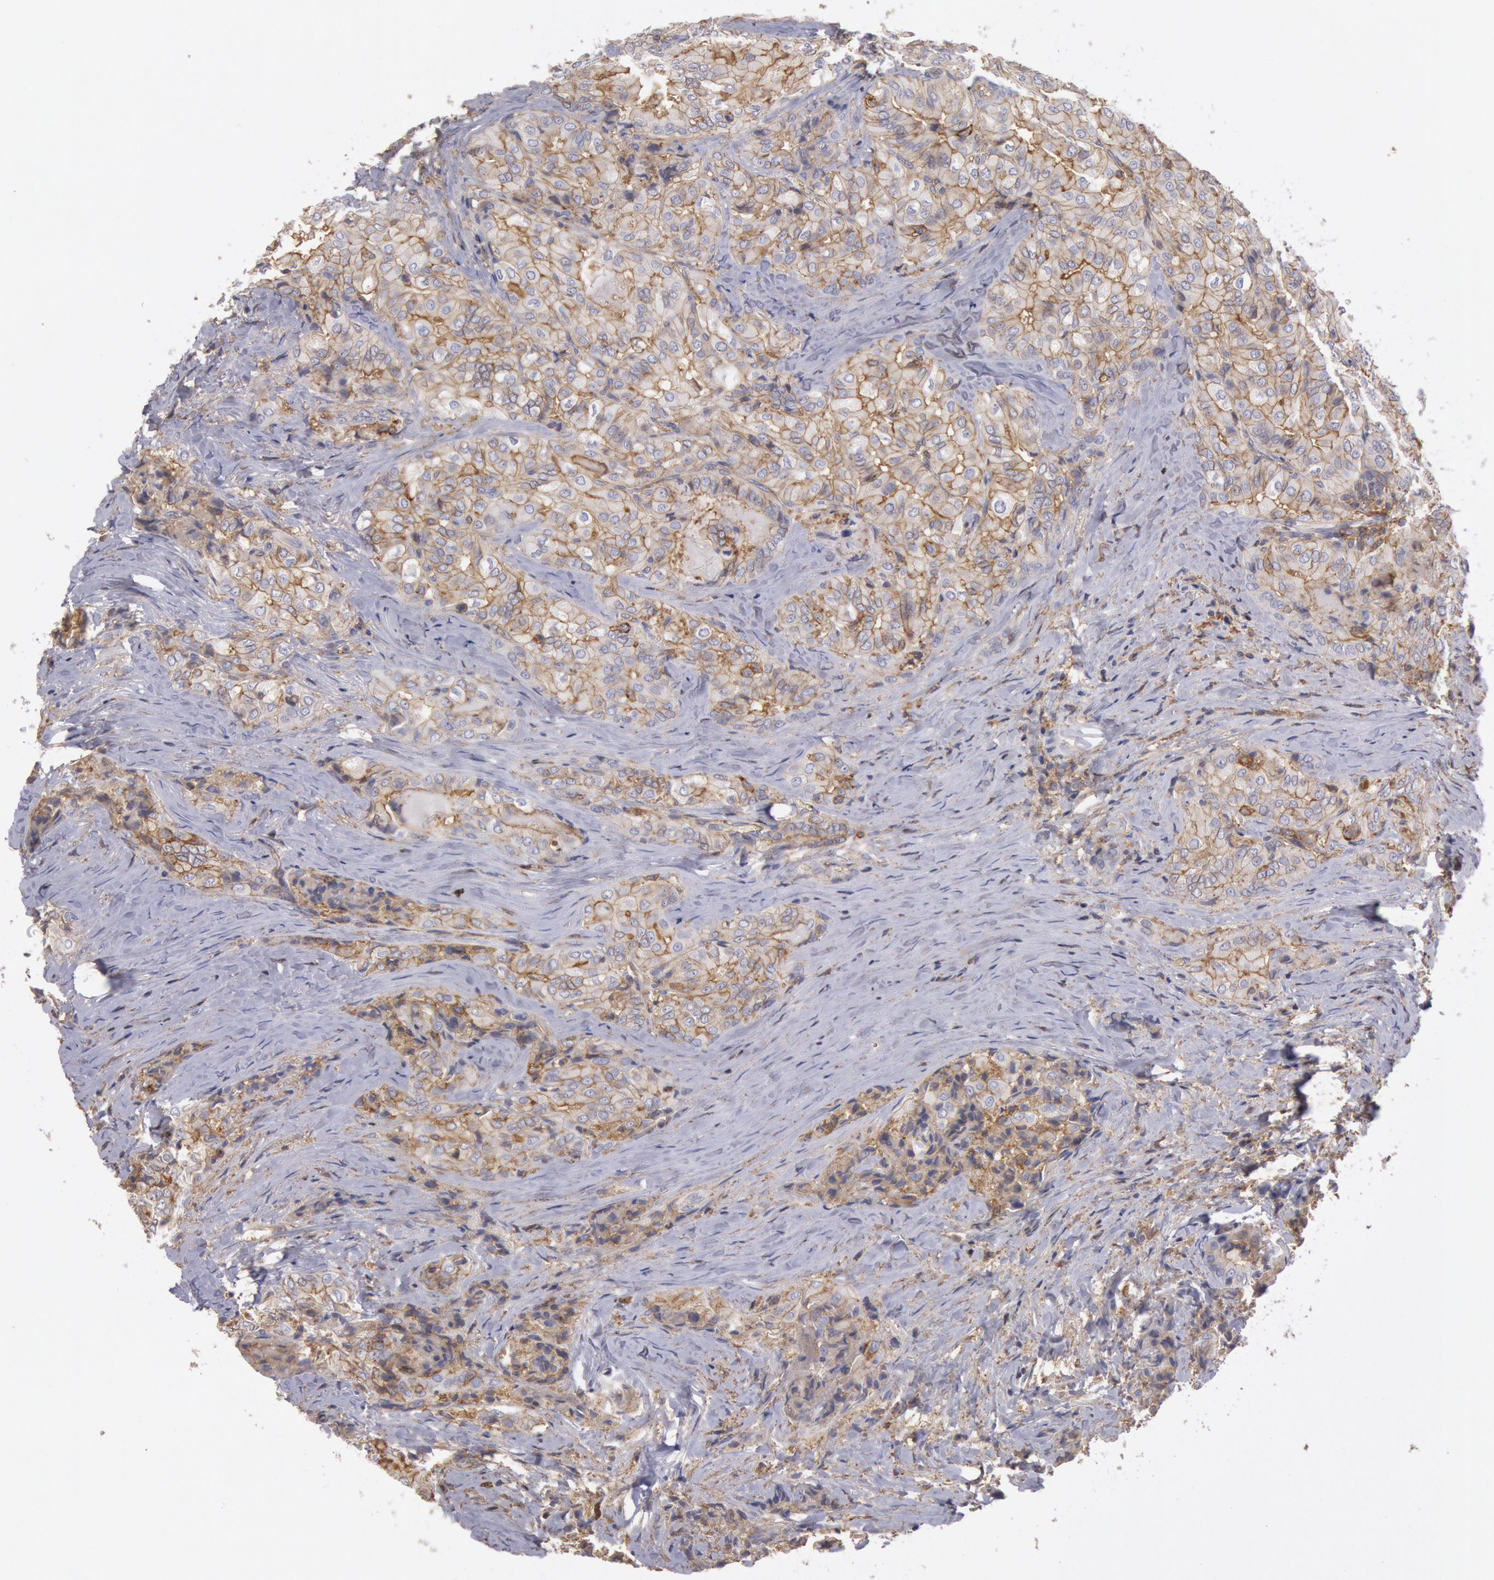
{"staining": {"intensity": "moderate", "quantity": "25%-75%", "location": "cytoplasmic/membranous"}, "tissue": "thyroid cancer", "cell_type": "Tumor cells", "image_type": "cancer", "snomed": [{"axis": "morphology", "description": "Papillary adenocarcinoma, NOS"}, {"axis": "topography", "description": "Thyroid gland"}], "caption": "A micrograph showing moderate cytoplasmic/membranous expression in about 25%-75% of tumor cells in thyroid cancer, as visualized by brown immunohistochemical staining.", "gene": "SNAP23", "patient": {"sex": "female", "age": 71}}